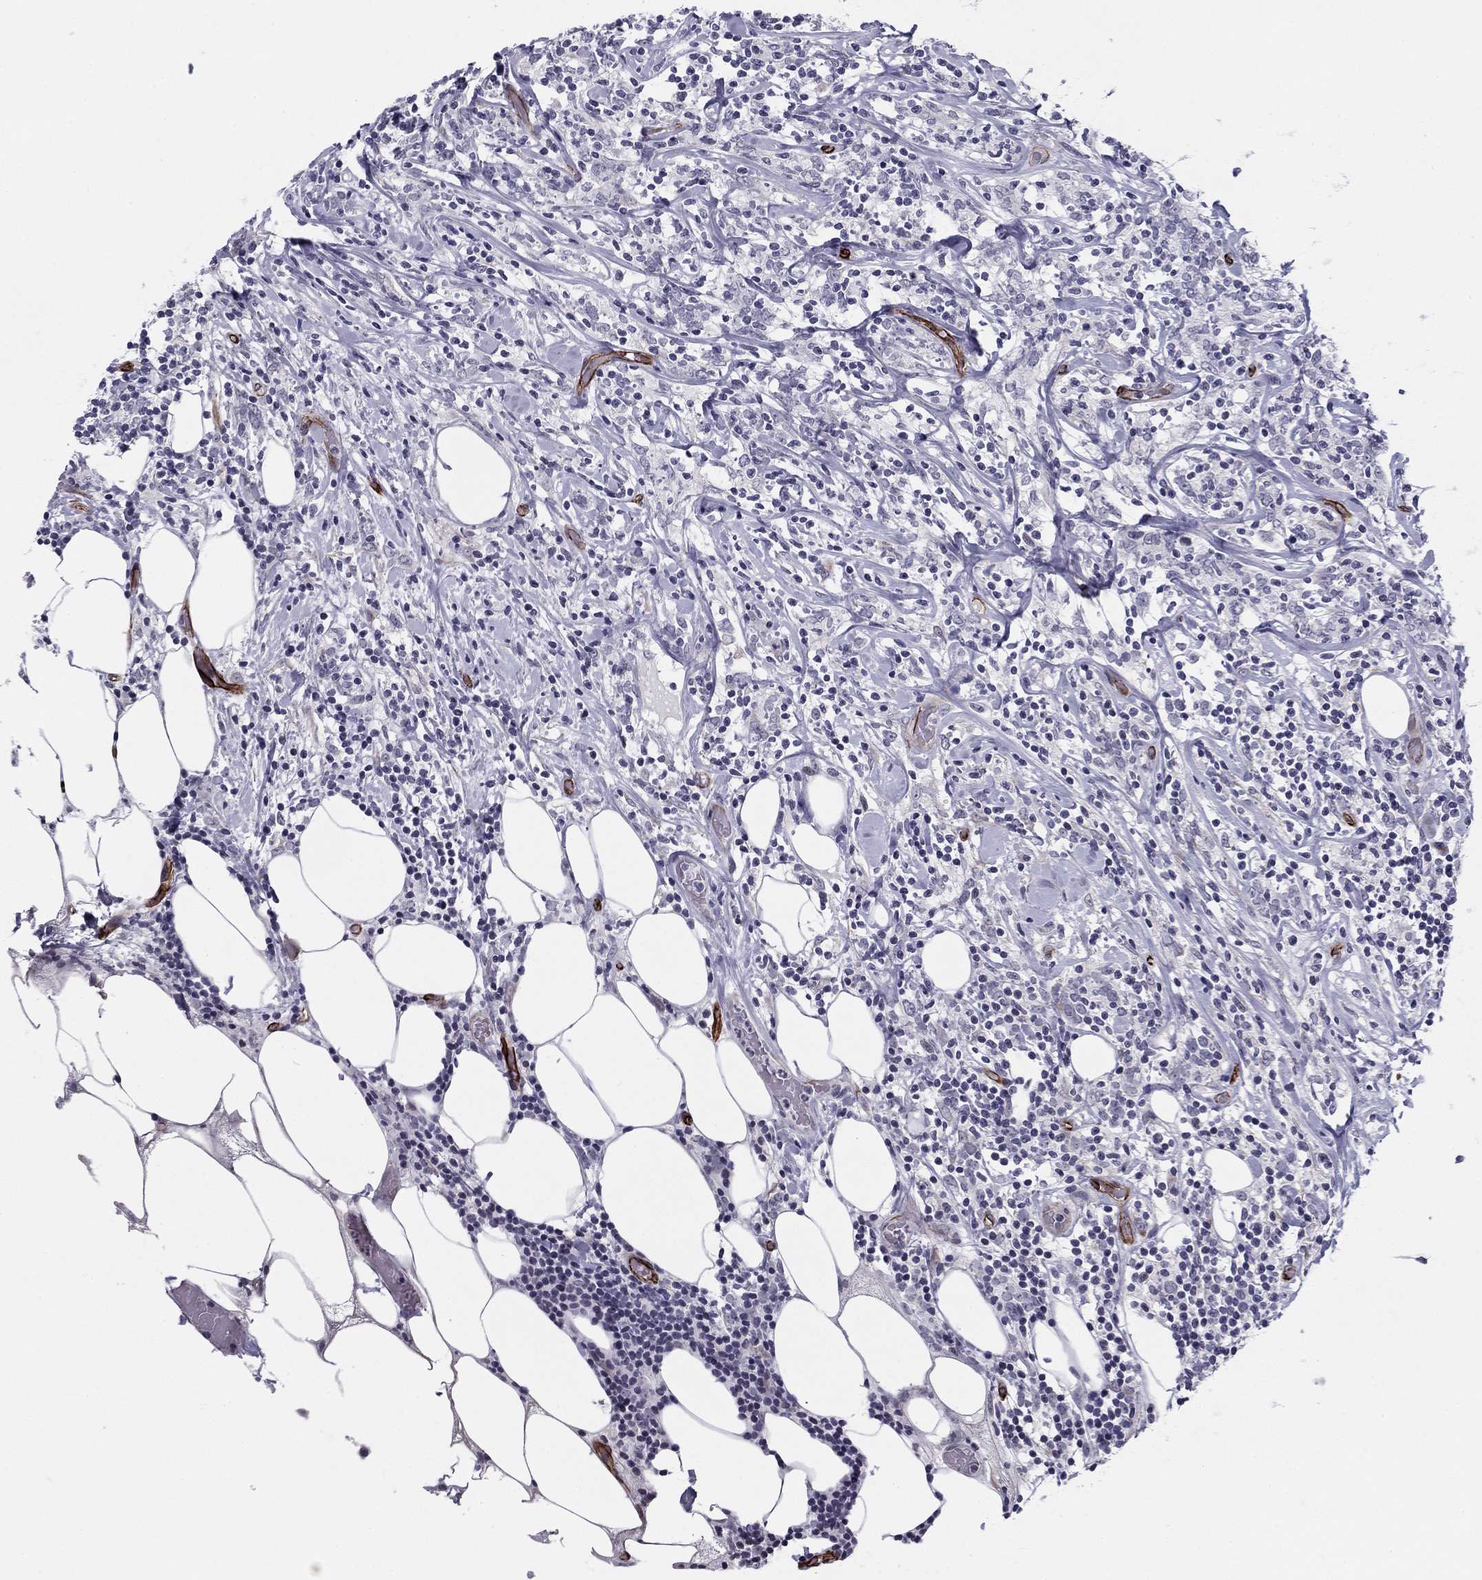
{"staining": {"intensity": "negative", "quantity": "none", "location": "none"}, "tissue": "lymphoma", "cell_type": "Tumor cells", "image_type": "cancer", "snomed": [{"axis": "morphology", "description": "Malignant lymphoma, non-Hodgkin's type, High grade"}, {"axis": "topography", "description": "Lymph node"}], "caption": "High-grade malignant lymphoma, non-Hodgkin's type stained for a protein using immunohistochemistry exhibits no staining tumor cells.", "gene": "ANKS4B", "patient": {"sex": "female", "age": 84}}